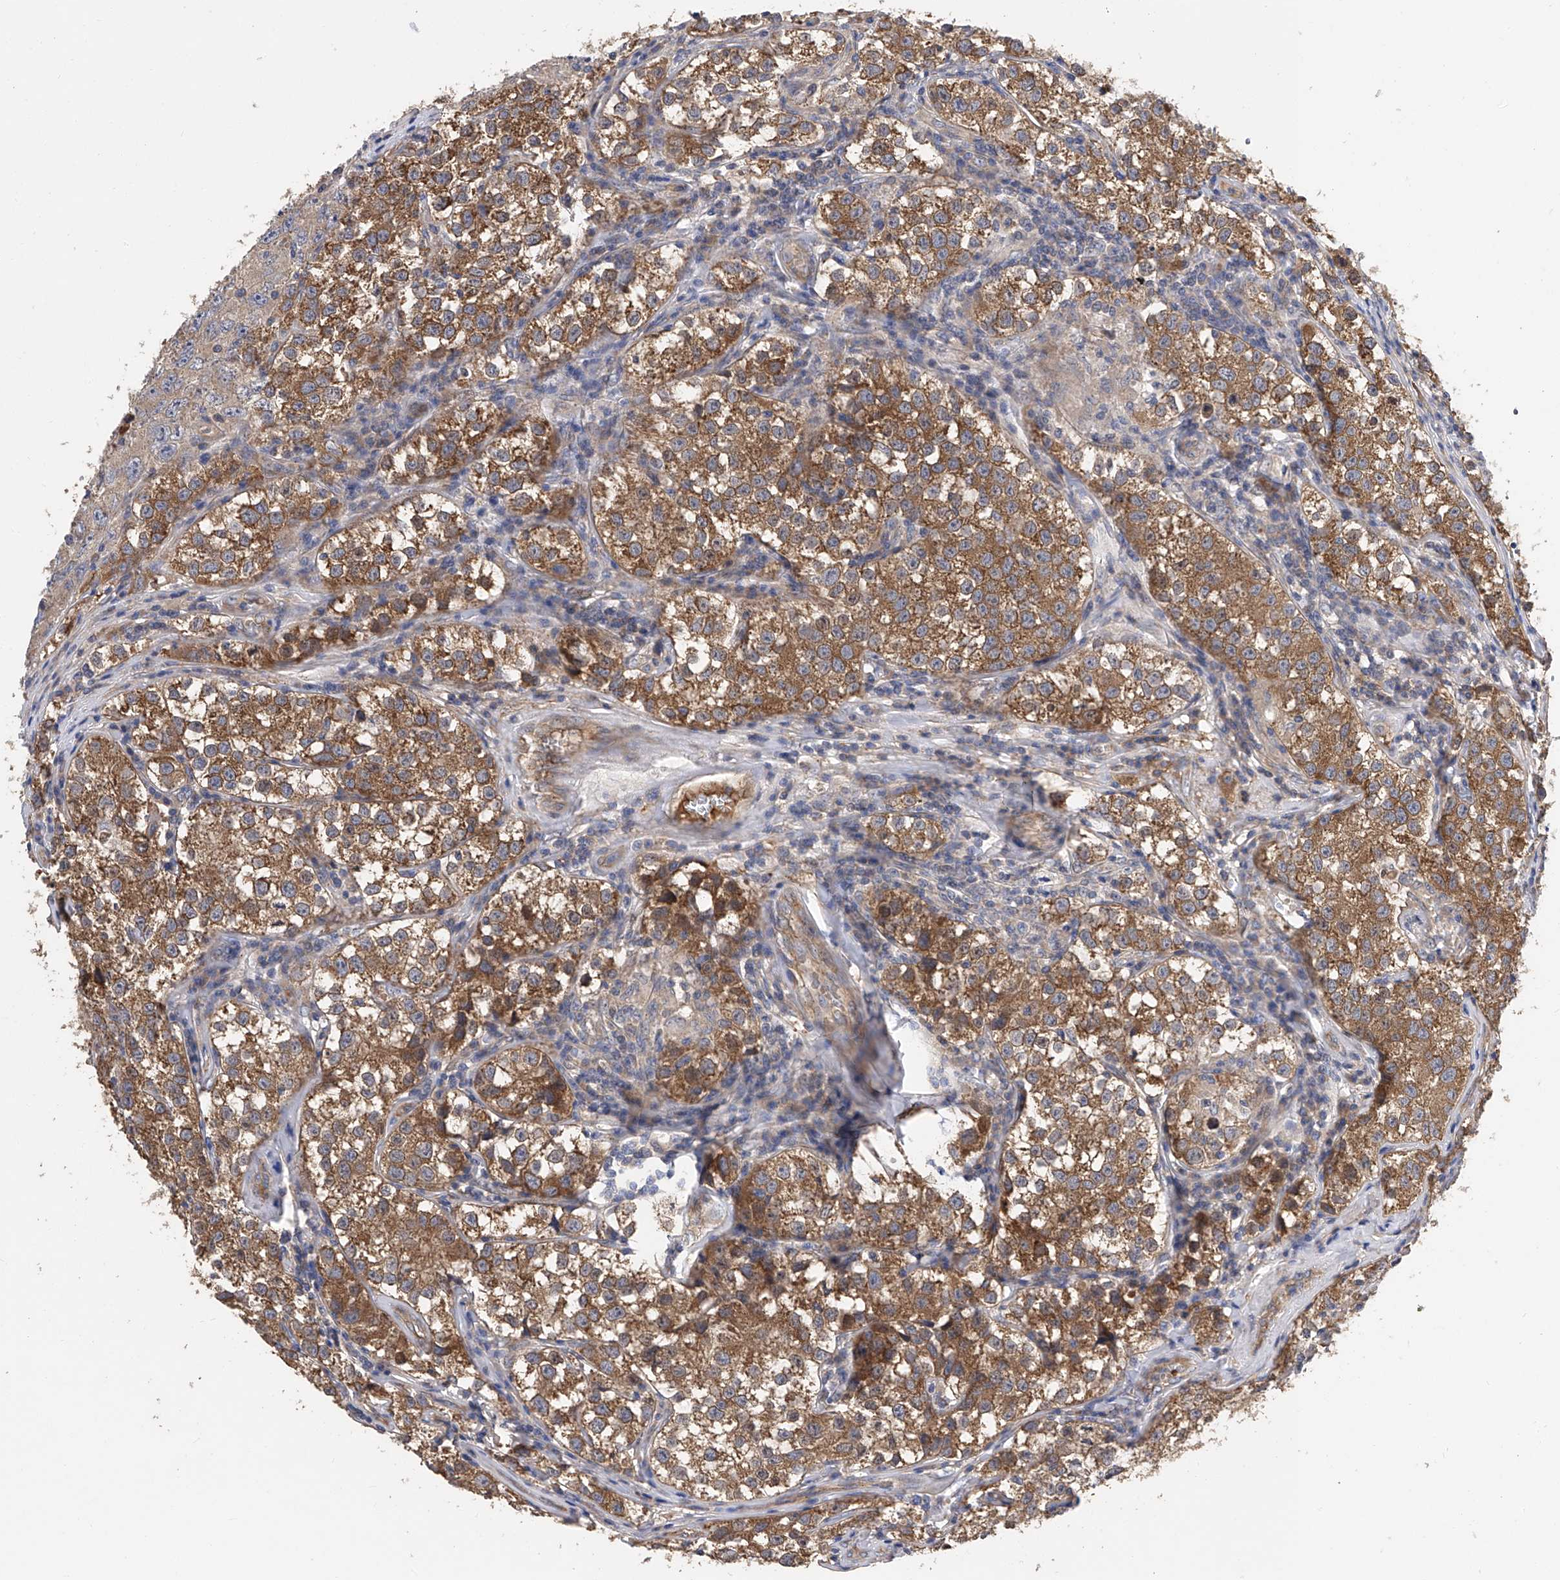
{"staining": {"intensity": "moderate", "quantity": "25%-75%", "location": "cytoplasmic/membranous"}, "tissue": "testis cancer", "cell_type": "Tumor cells", "image_type": "cancer", "snomed": [{"axis": "morphology", "description": "Seminoma, NOS"}, {"axis": "morphology", "description": "Carcinoma, Embryonal, NOS"}, {"axis": "topography", "description": "Testis"}], "caption": "Seminoma (testis) tissue shows moderate cytoplasmic/membranous positivity in about 25%-75% of tumor cells, visualized by immunohistochemistry.", "gene": "PTK2", "patient": {"sex": "male", "age": 43}}